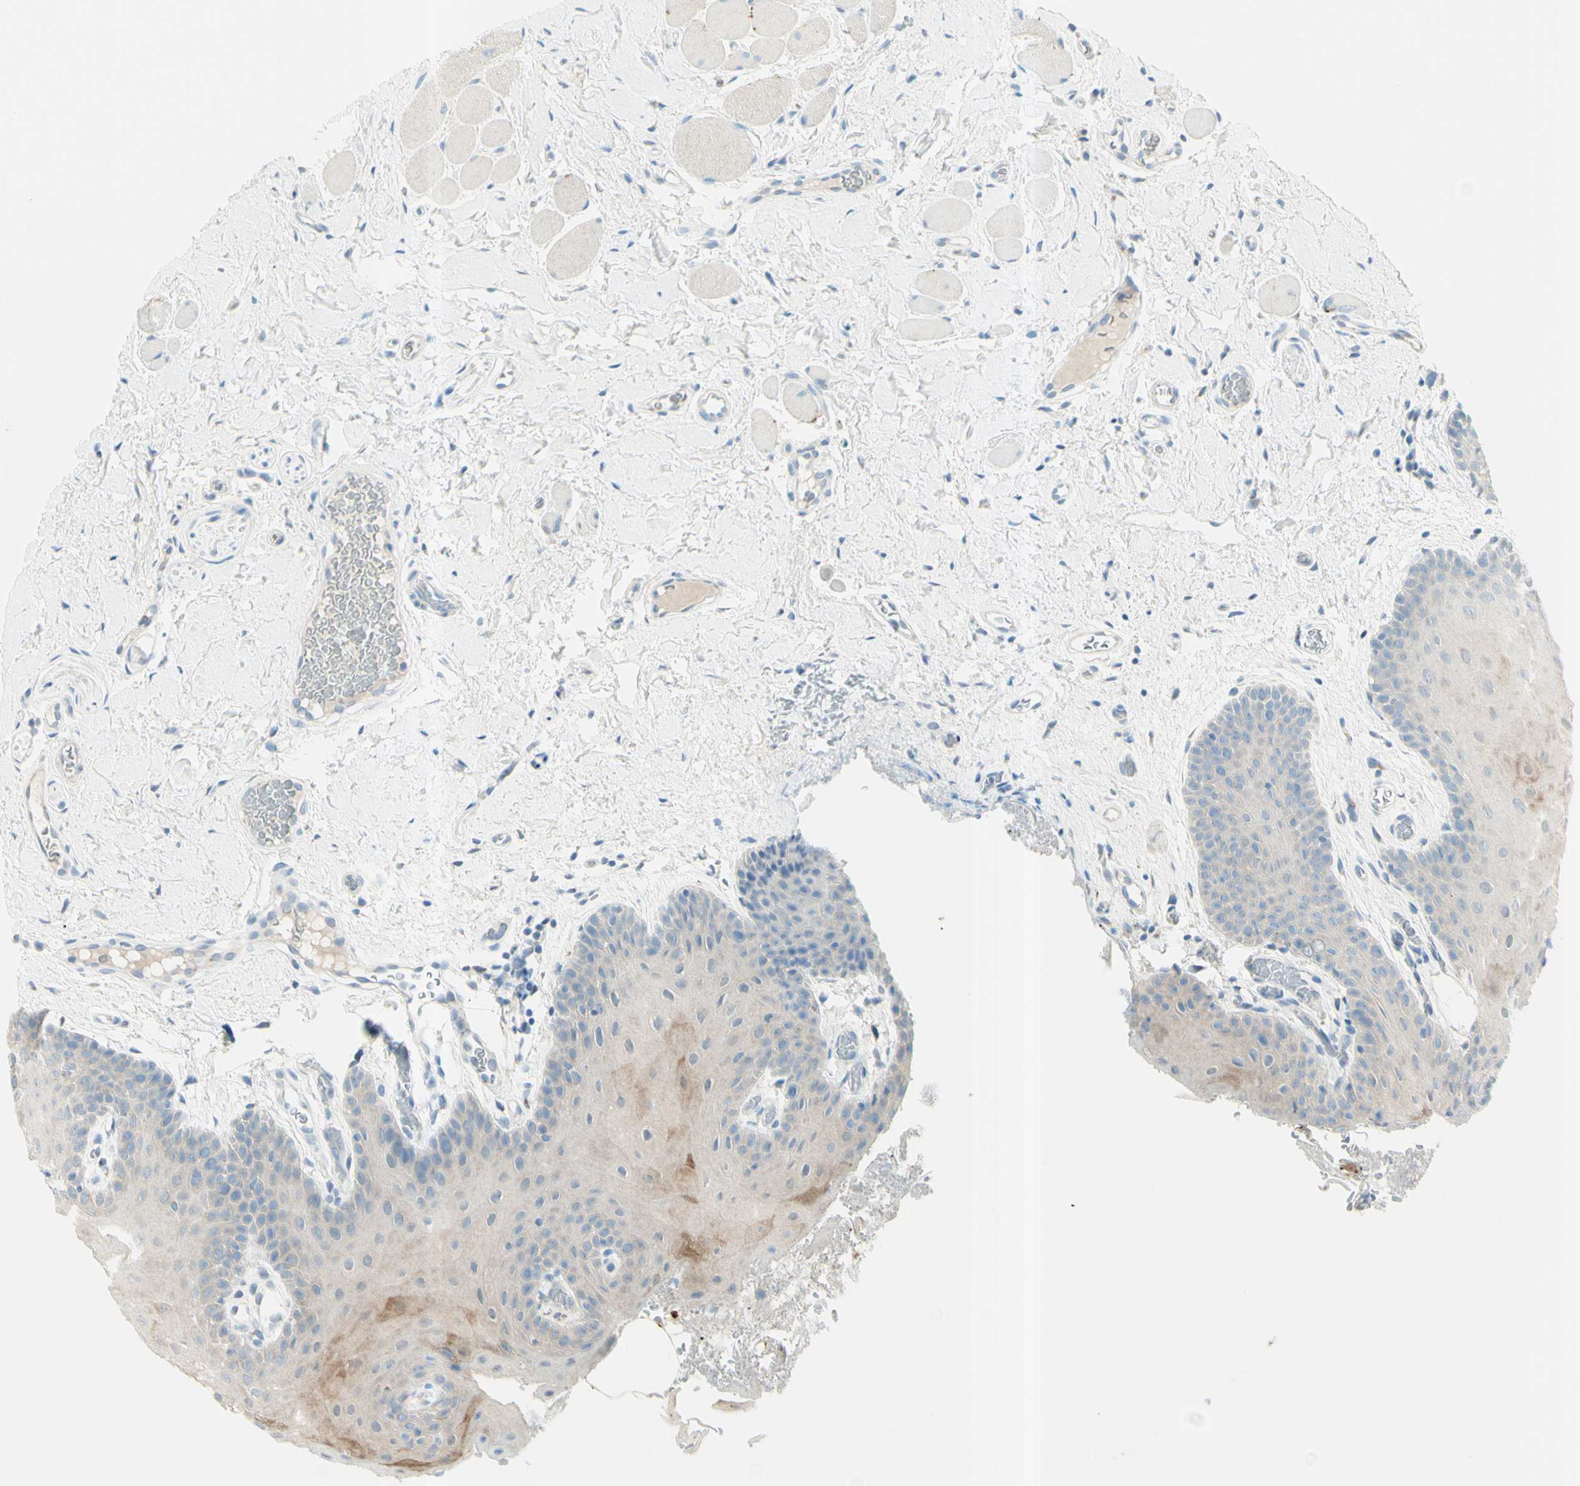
{"staining": {"intensity": "strong", "quantity": "25%-75%", "location": "cytoplasmic/membranous"}, "tissue": "oral mucosa", "cell_type": "Squamous epithelial cells", "image_type": "normal", "snomed": [{"axis": "morphology", "description": "Normal tissue, NOS"}, {"axis": "topography", "description": "Oral tissue"}], "caption": "Strong cytoplasmic/membranous protein expression is identified in about 25%-75% of squamous epithelial cells in oral mucosa. The staining is performed using DAB brown chromogen to label protein expression. The nuclei are counter-stained blue using hematoxylin.", "gene": "B4GALT1", "patient": {"sex": "male", "age": 54}}